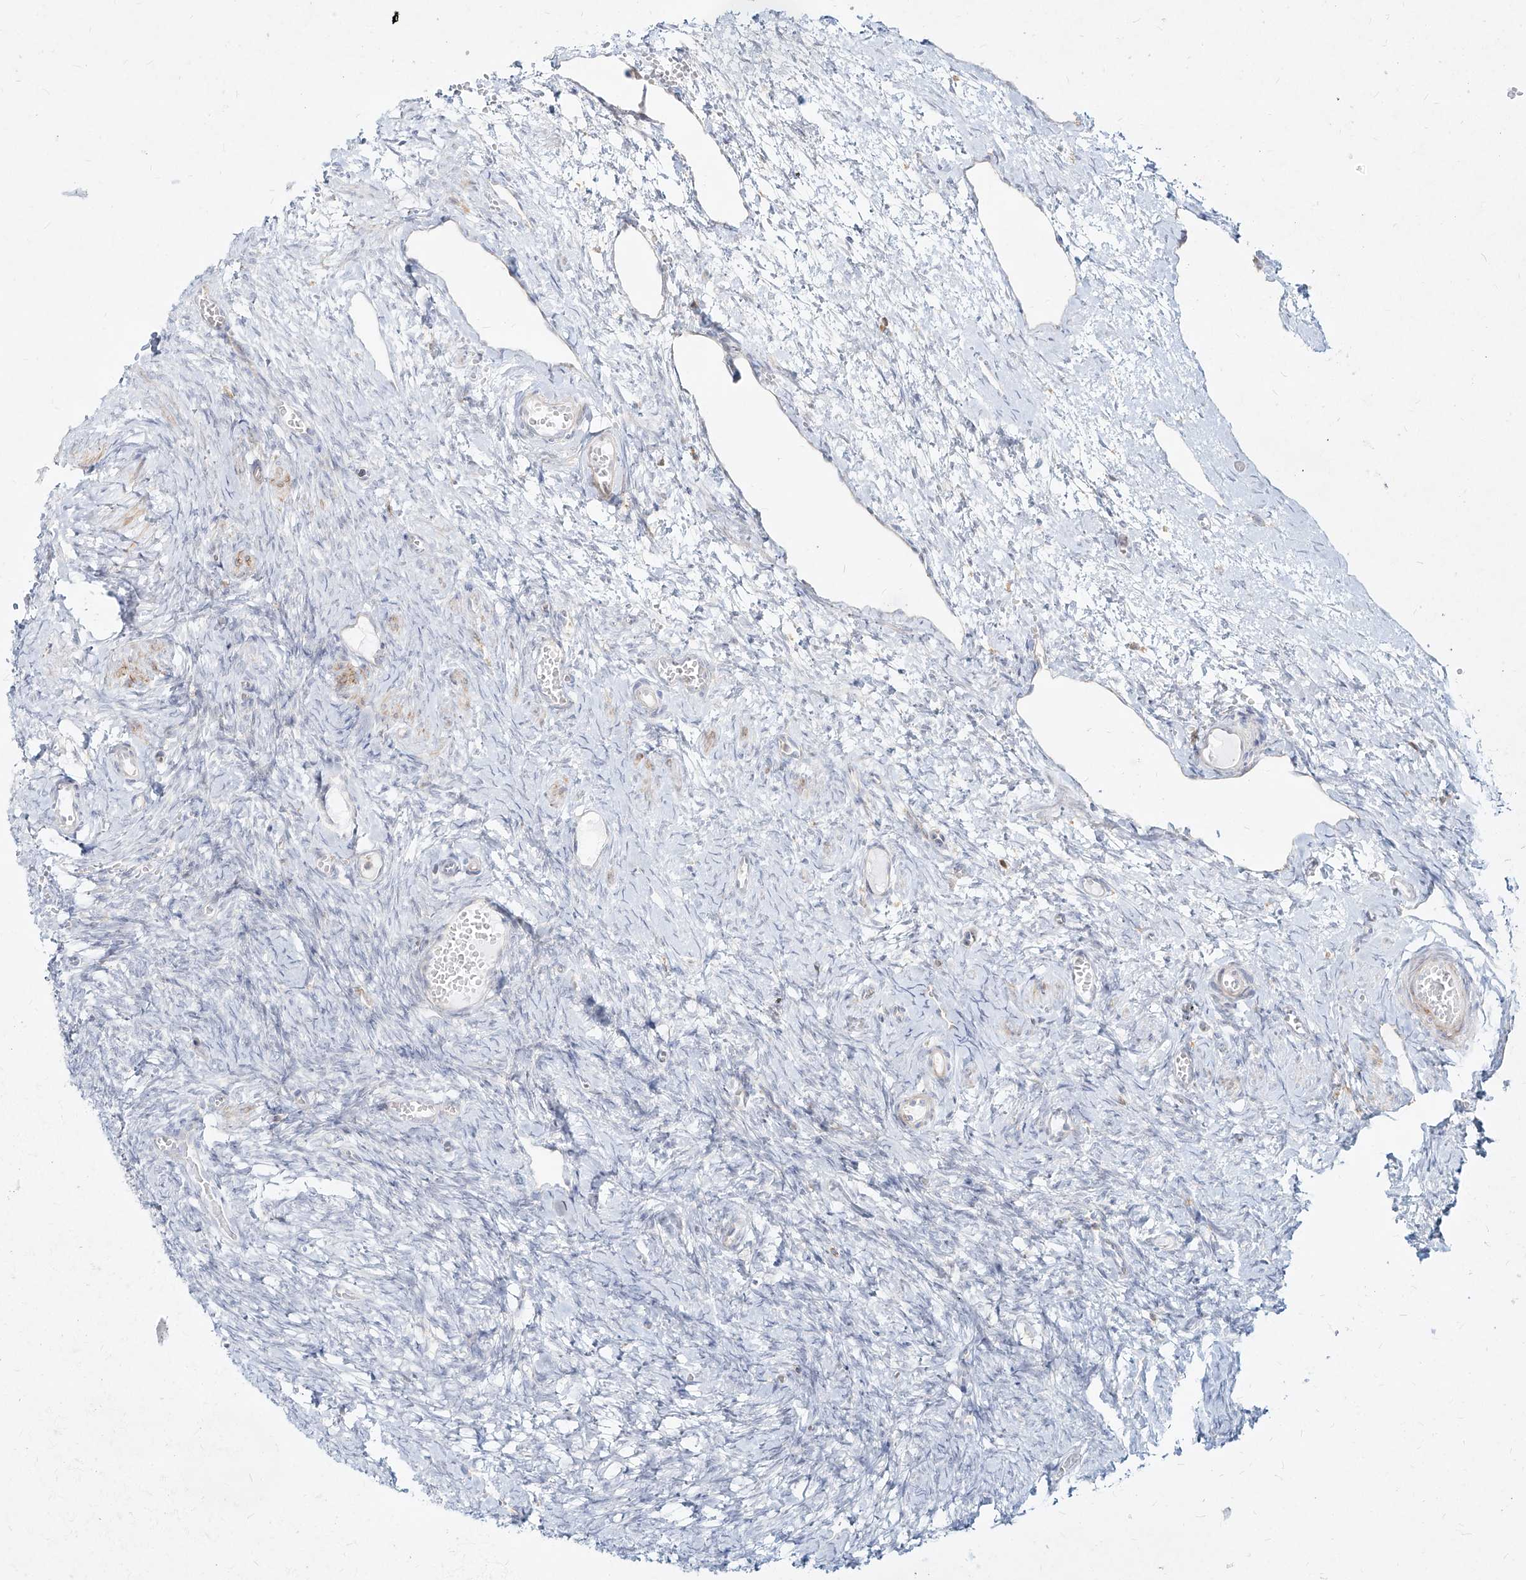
{"staining": {"intensity": "negative", "quantity": "none", "location": "none"}, "tissue": "ovary", "cell_type": "Follicle cells", "image_type": "normal", "snomed": [{"axis": "morphology", "description": "Adenocarcinoma, NOS"}, {"axis": "topography", "description": "Endometrium"}], "caption": "This is an immunohistochemistry histopathology image of benign ovary. There is no staining in follicle cells.", "gene": "SLC2A12", "patient": {"sex": "female", "age": 32}}